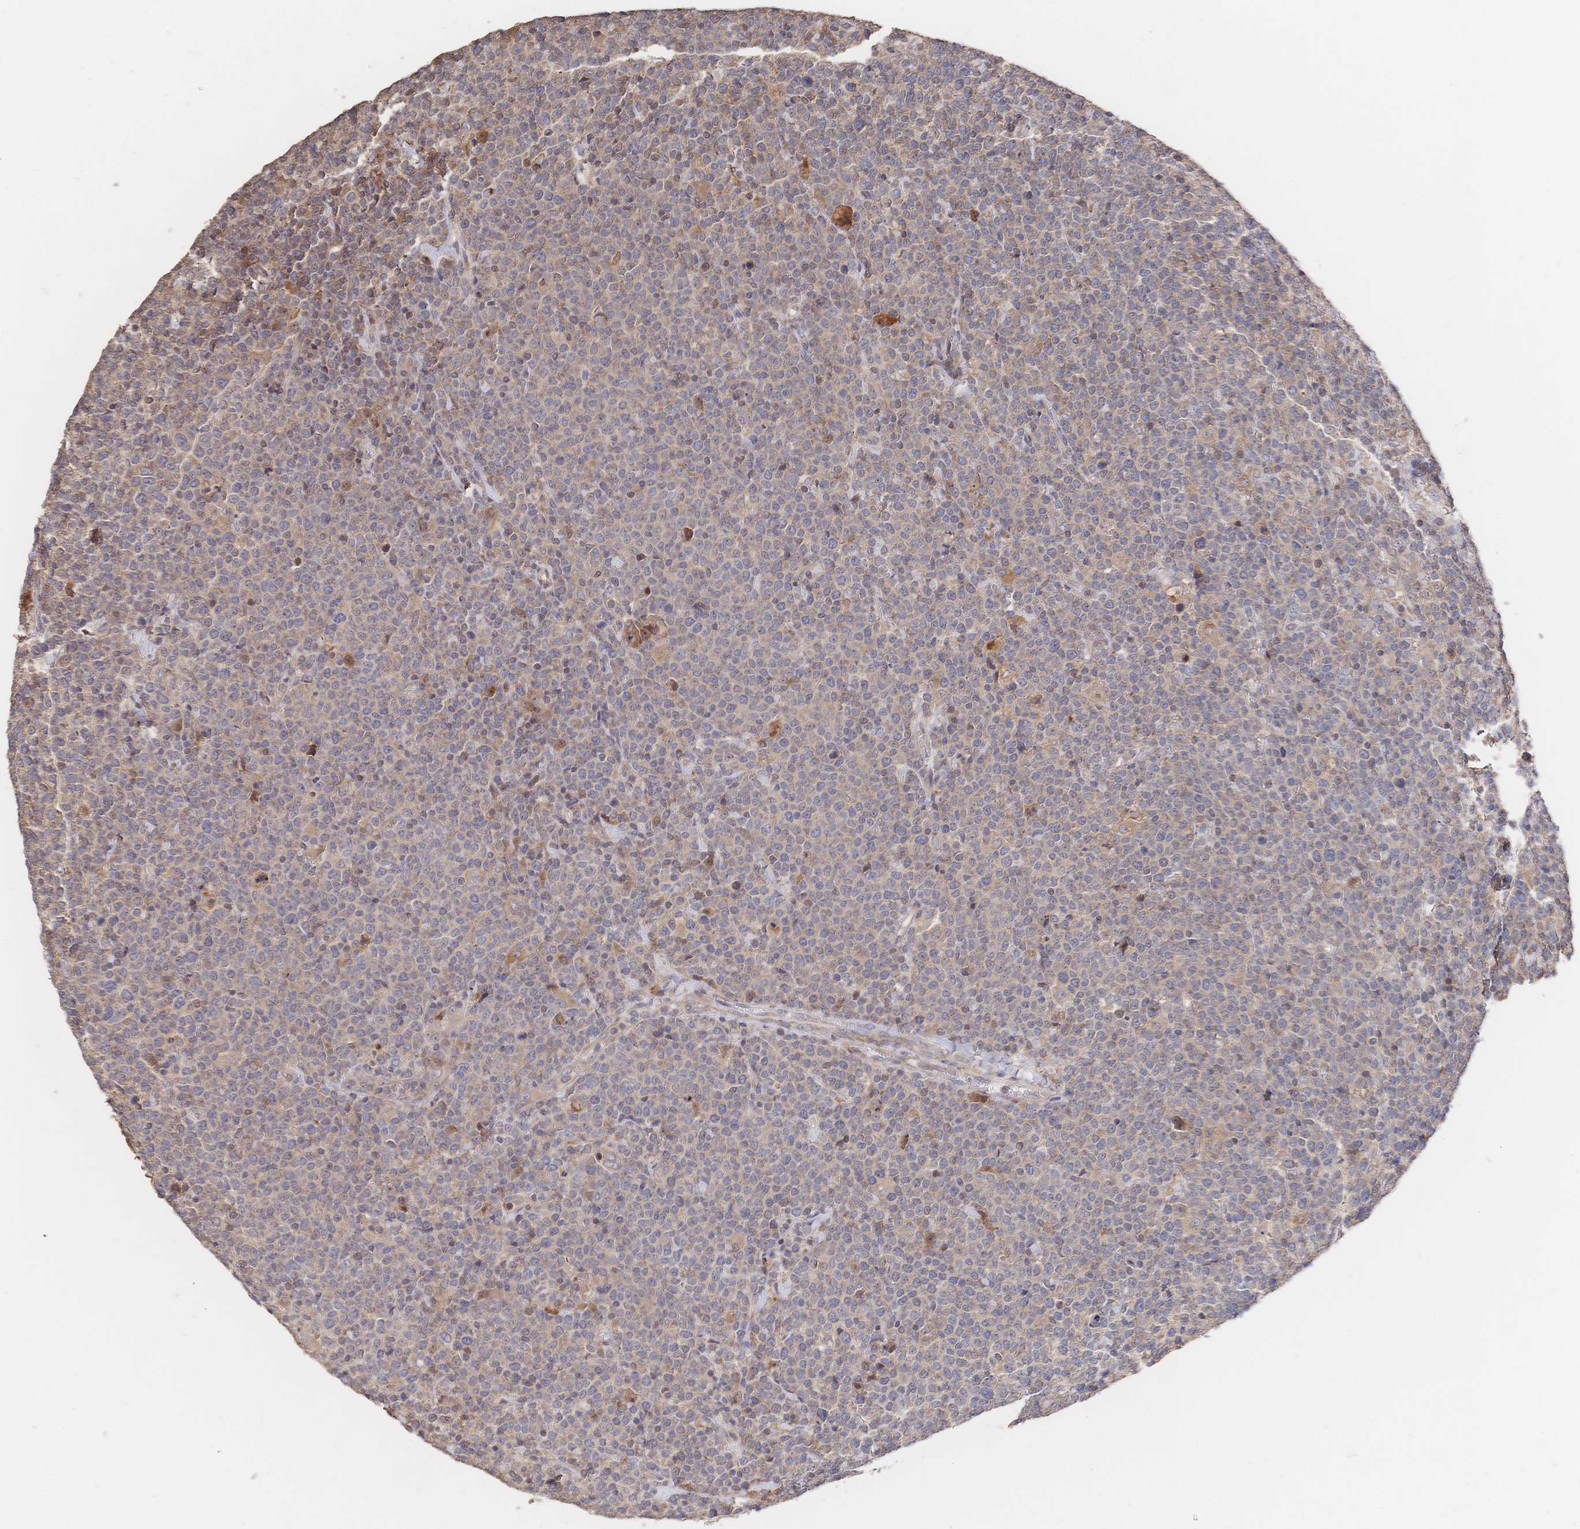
{"staining": {"intensity": "negative", "quantity": "none", "location": "none"}, "tissue": "lymphoma", "cell_type": "Tumor cells", "image_type": "cancer", "snomed": [{"axis": "morphology", "description": "Malignant lymphoma, non-Hodgkin's type, High grade"}, {"axis": "topography", "description": "Lymph node"}], "caption": "High power microscopy histopathology image of an immunohistochemistry (IHC) photomicrograph of malignant lymphoma, non-Hodgkin's type (high-grade), revealing no significant staining in tumor cells. (Stains: DAB (3,3'-diaminobenzidine) IHC with hematoxylin counter stain, Microscopy: brightfield microscopy at high magnification).", "gene": "DNAJA4", "patient": {"sex": "male", "age": 61}}